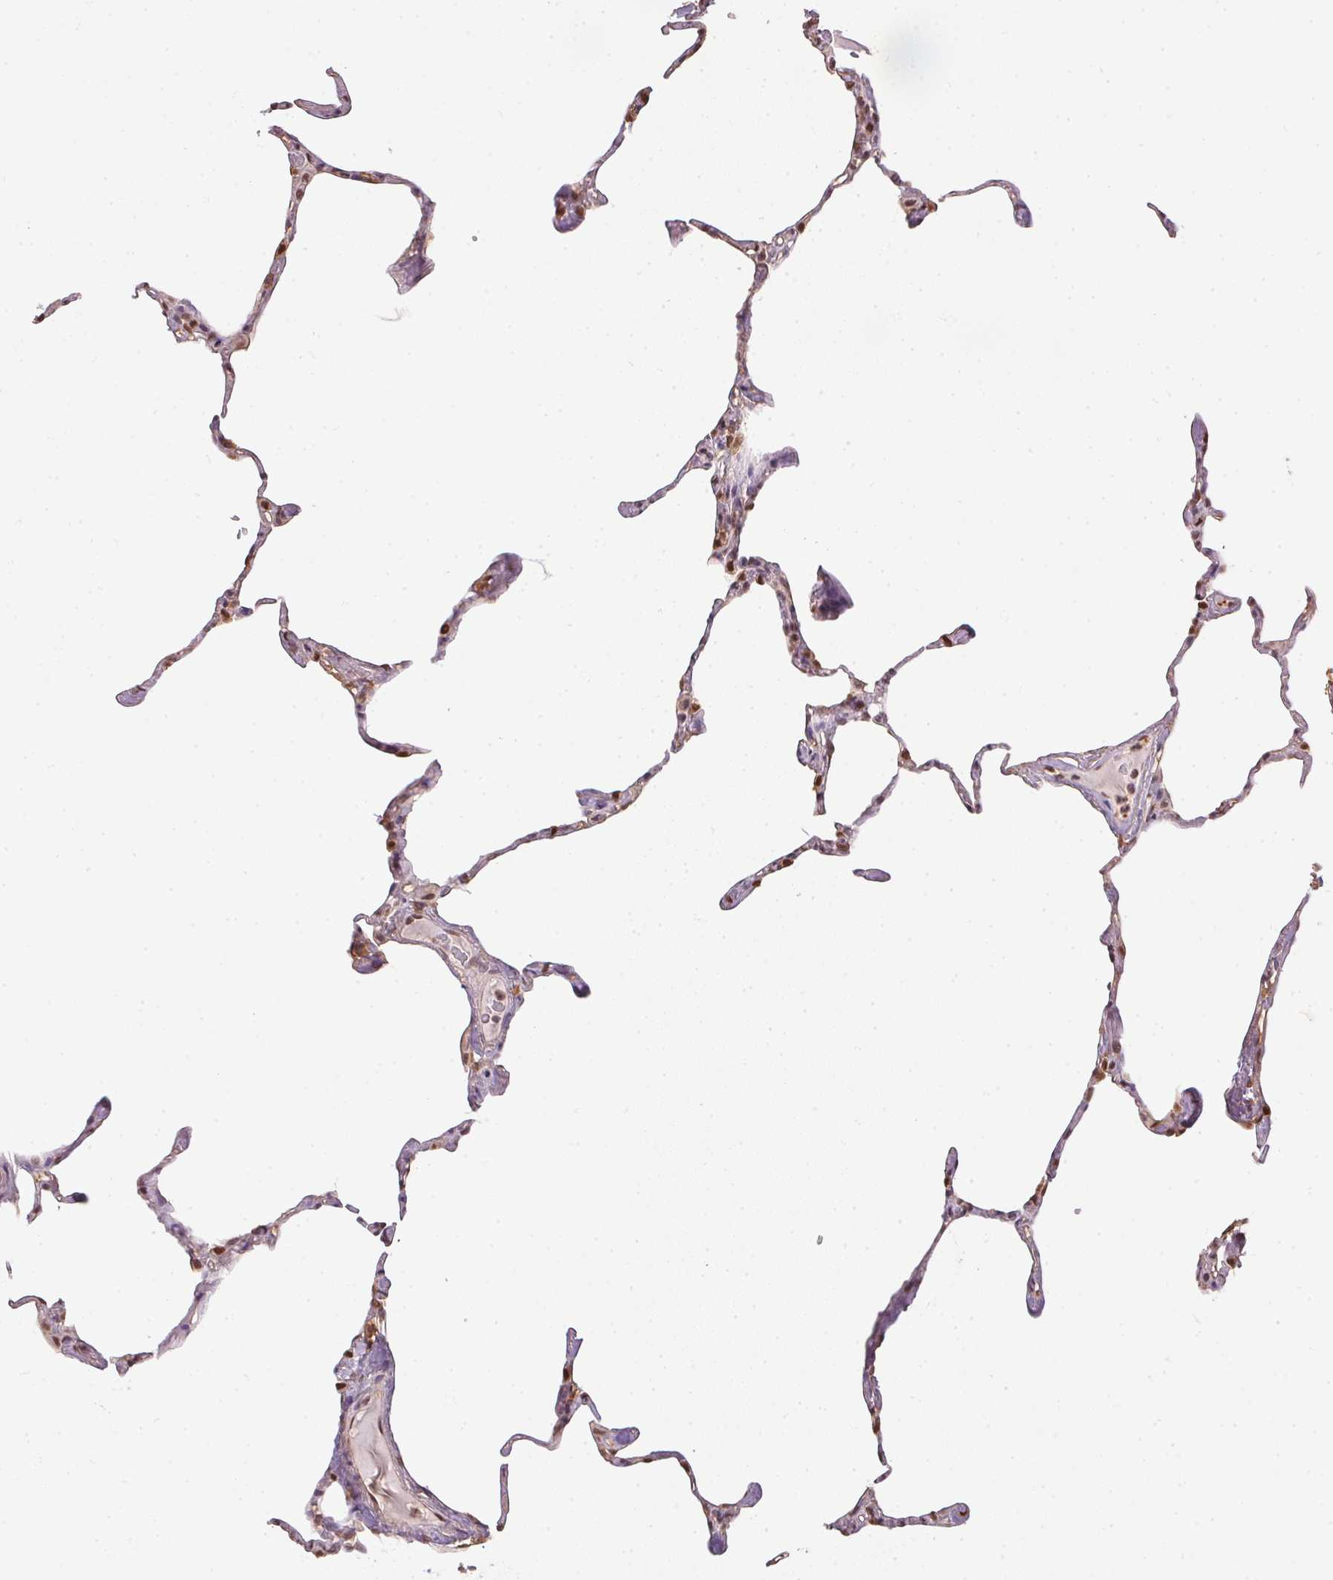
{"staining": {"intensity": "moderate", "quantity": "<25%", "location": "nuclear"}, "tissue": "lung", "cell_type": "Alveolar cells", "image_type": "normal", "snomed": [{"axis": "morphology", "description": "Normal tissue, NOS"}, {"axis": "topography", "description": "Lung"}], "caption": "Protein expression analysis of normal lung reveals moderate nuclear expression in about <25% of alveolar cells. The staining is performed using DAB (3,3'-diaminobenzidine) brown chromogen to label protein expression. The nuclei are counter-stained blue using hematoxylin.", "gene": "TPI1", "patient": {"sex": "male", "age": 65}}